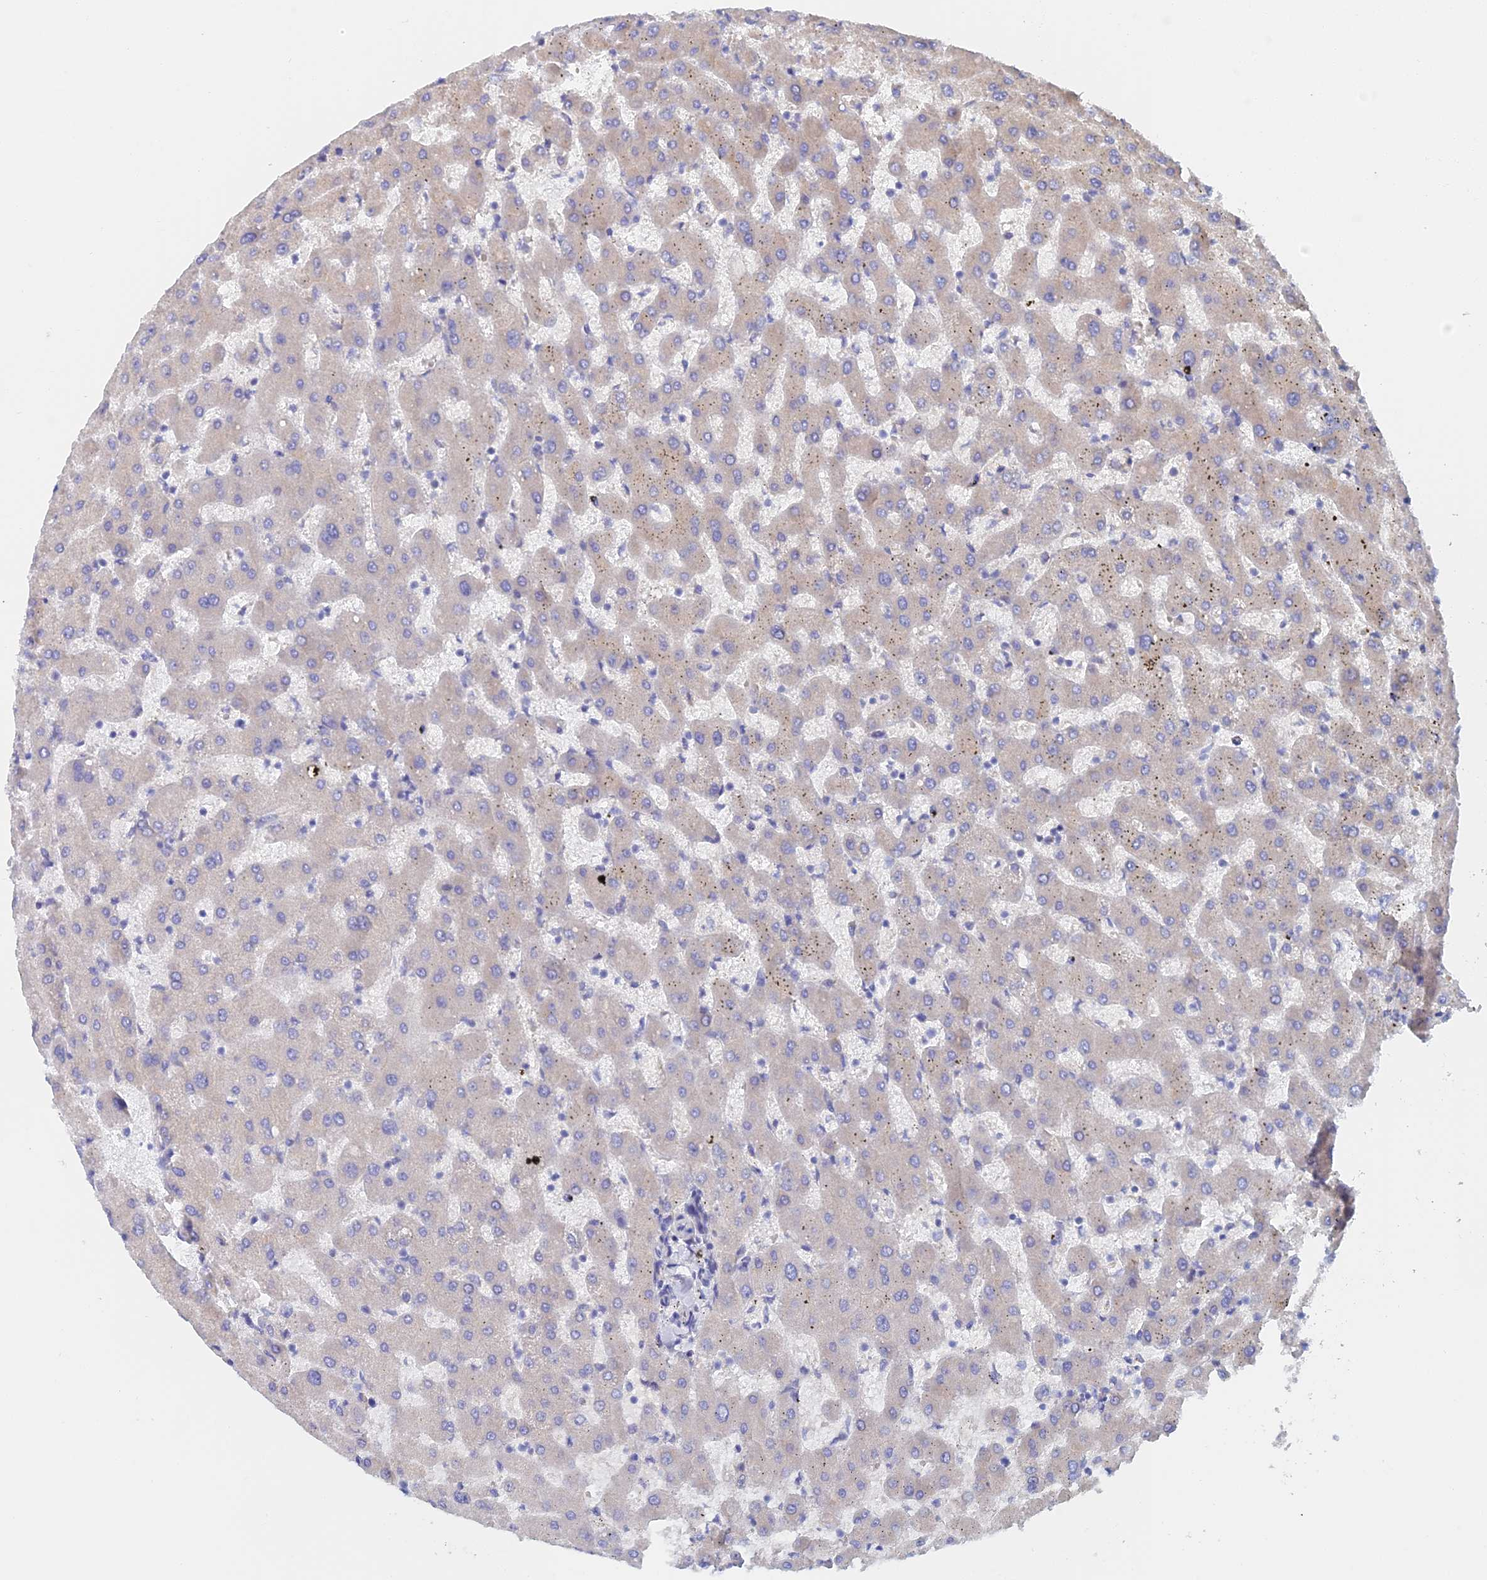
{"staining": {"intensity": "negative", "quantity": "none", "location": "none"}, "tissue": "liver", "cell_type": "Cholangiocytes", "image_type": "normal", "snomed": [{"axis": "morphology", "description": "Normal tissue, NOS"}, {"axis": "topography", "description": "Liver"}], "caption": "Human liver stained for a protein using immunohistochemistry displays no staining in cholangiocytes.", "gene": "ELOF1", "patient": {"sex": "female", "age": 63}}